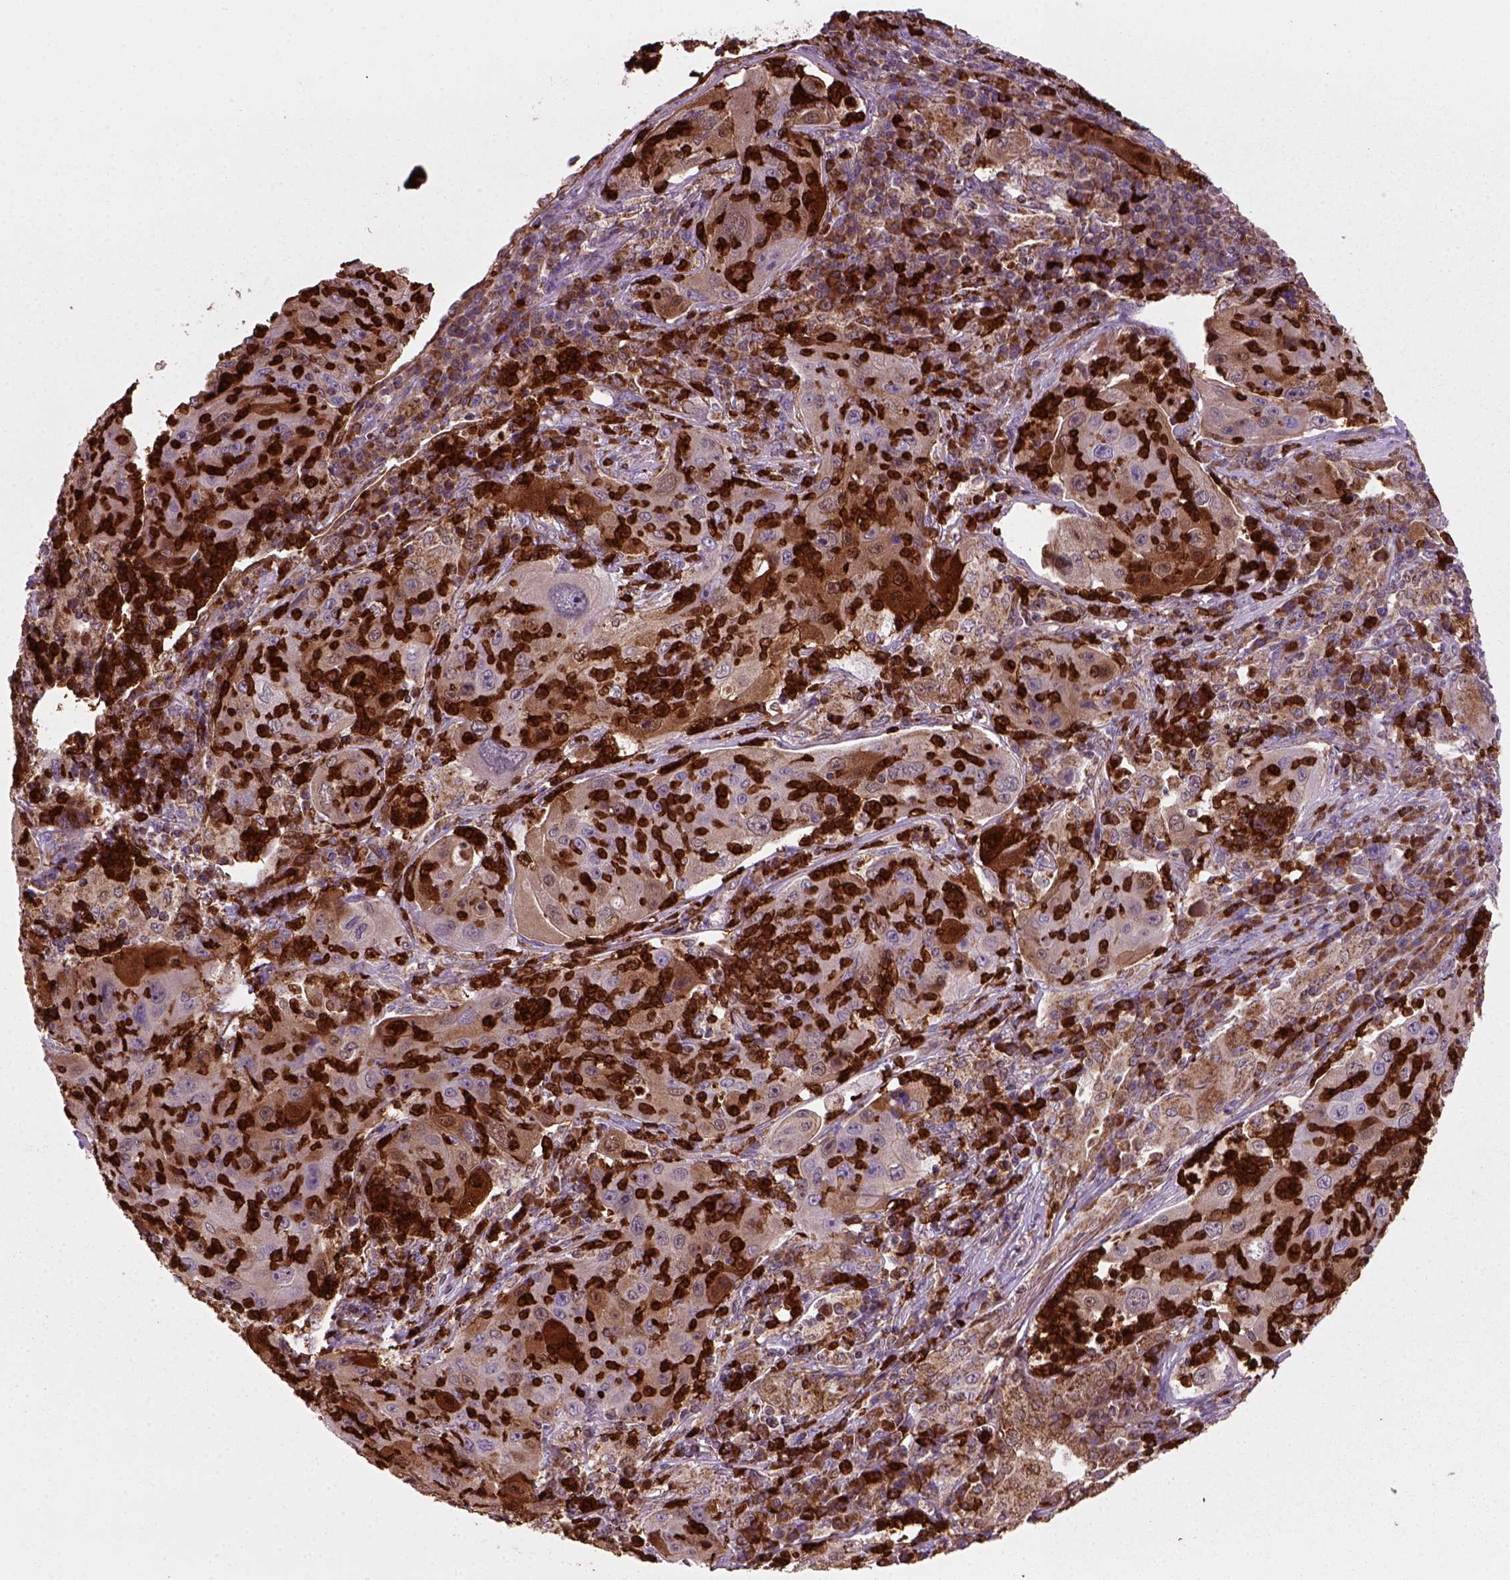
{"staining": {"intensity": "strong", "quantity": ">75%", "location": "cytoplasmic/membranous"}, "tissue": "lung cancer", "cell_type": "Tumor cells", "image_type": "cancer", "snomed": [{"axis": "morphology", "description": "Squamous cell carcinoma, NOS"}, {"axis": "topography", "description": "Lung"}], "caption": "Immunohistochemical staining of human lung cancer shows strong cytoplasmic/membranous protein positivity in about >75% of tumor cells. (Stains: DAB in brown, nuclei in blue, Microscopy: brightfield microscopy at high magnification).", "gene": "NUDT16L1", "patient": {"sex": "female", "age": 59}}